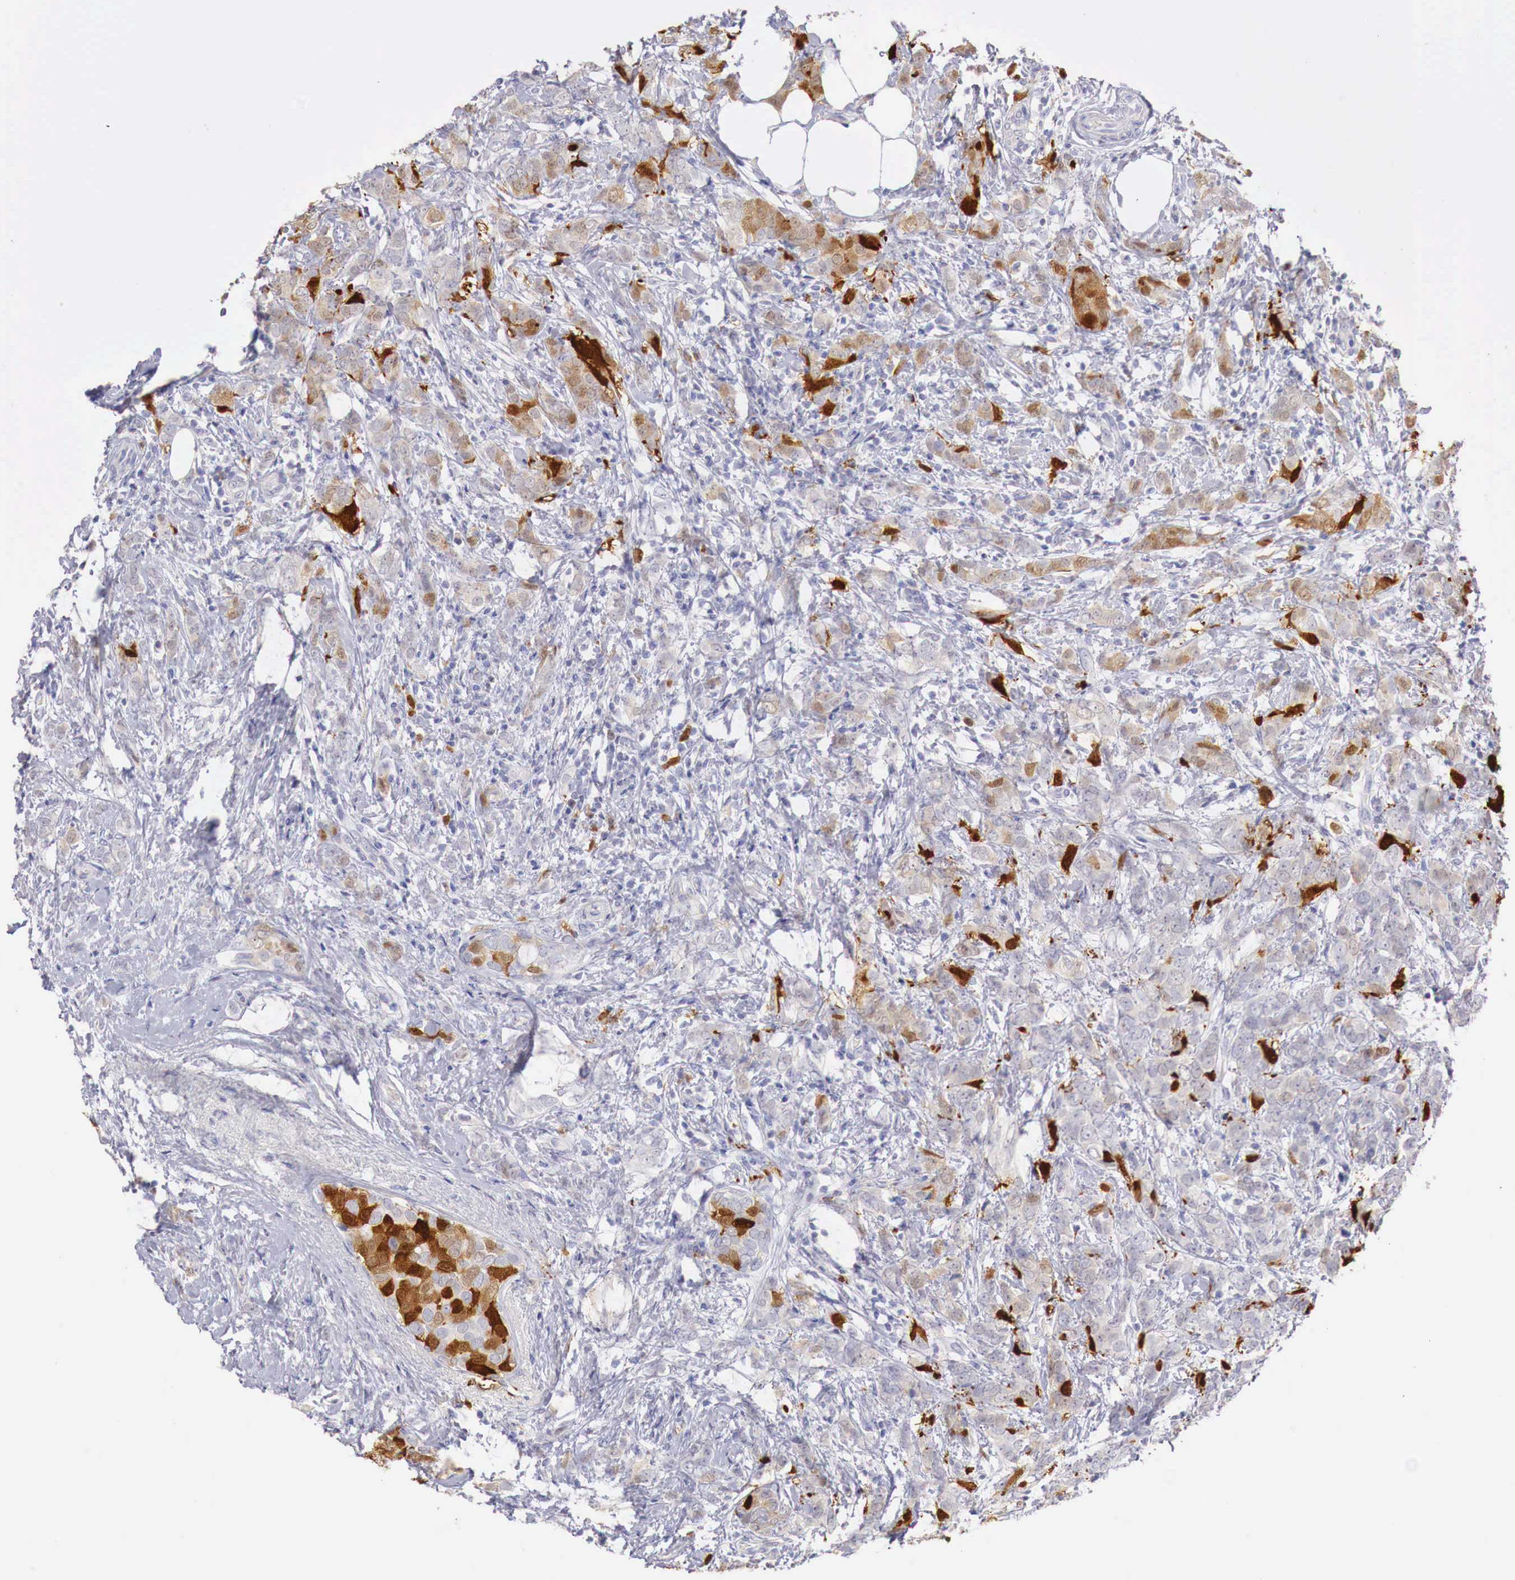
{"staining": {"intensity": "strong", "quantity": "25%-75%", "location": "cytoplasmic/membranous,nuclear"}, "tissue": "breast cancer", "cell_type": "Tumor cells", "image_type": "cancer", "snomed": [{"axis": "morphology", "description": "Duct carcinoma"}, {"axis": "topography", "description": "Breast"}], "caption": "Approximately 25%-75% of tumor cells in breast invasive ductal carcinoma display strong cytoplasmic/membranous and nuclear protein positivity as visualized by brown immunohistochemical staining.", "gene": "ITIH6", "patient": {"sex": "female", "age": 53}}